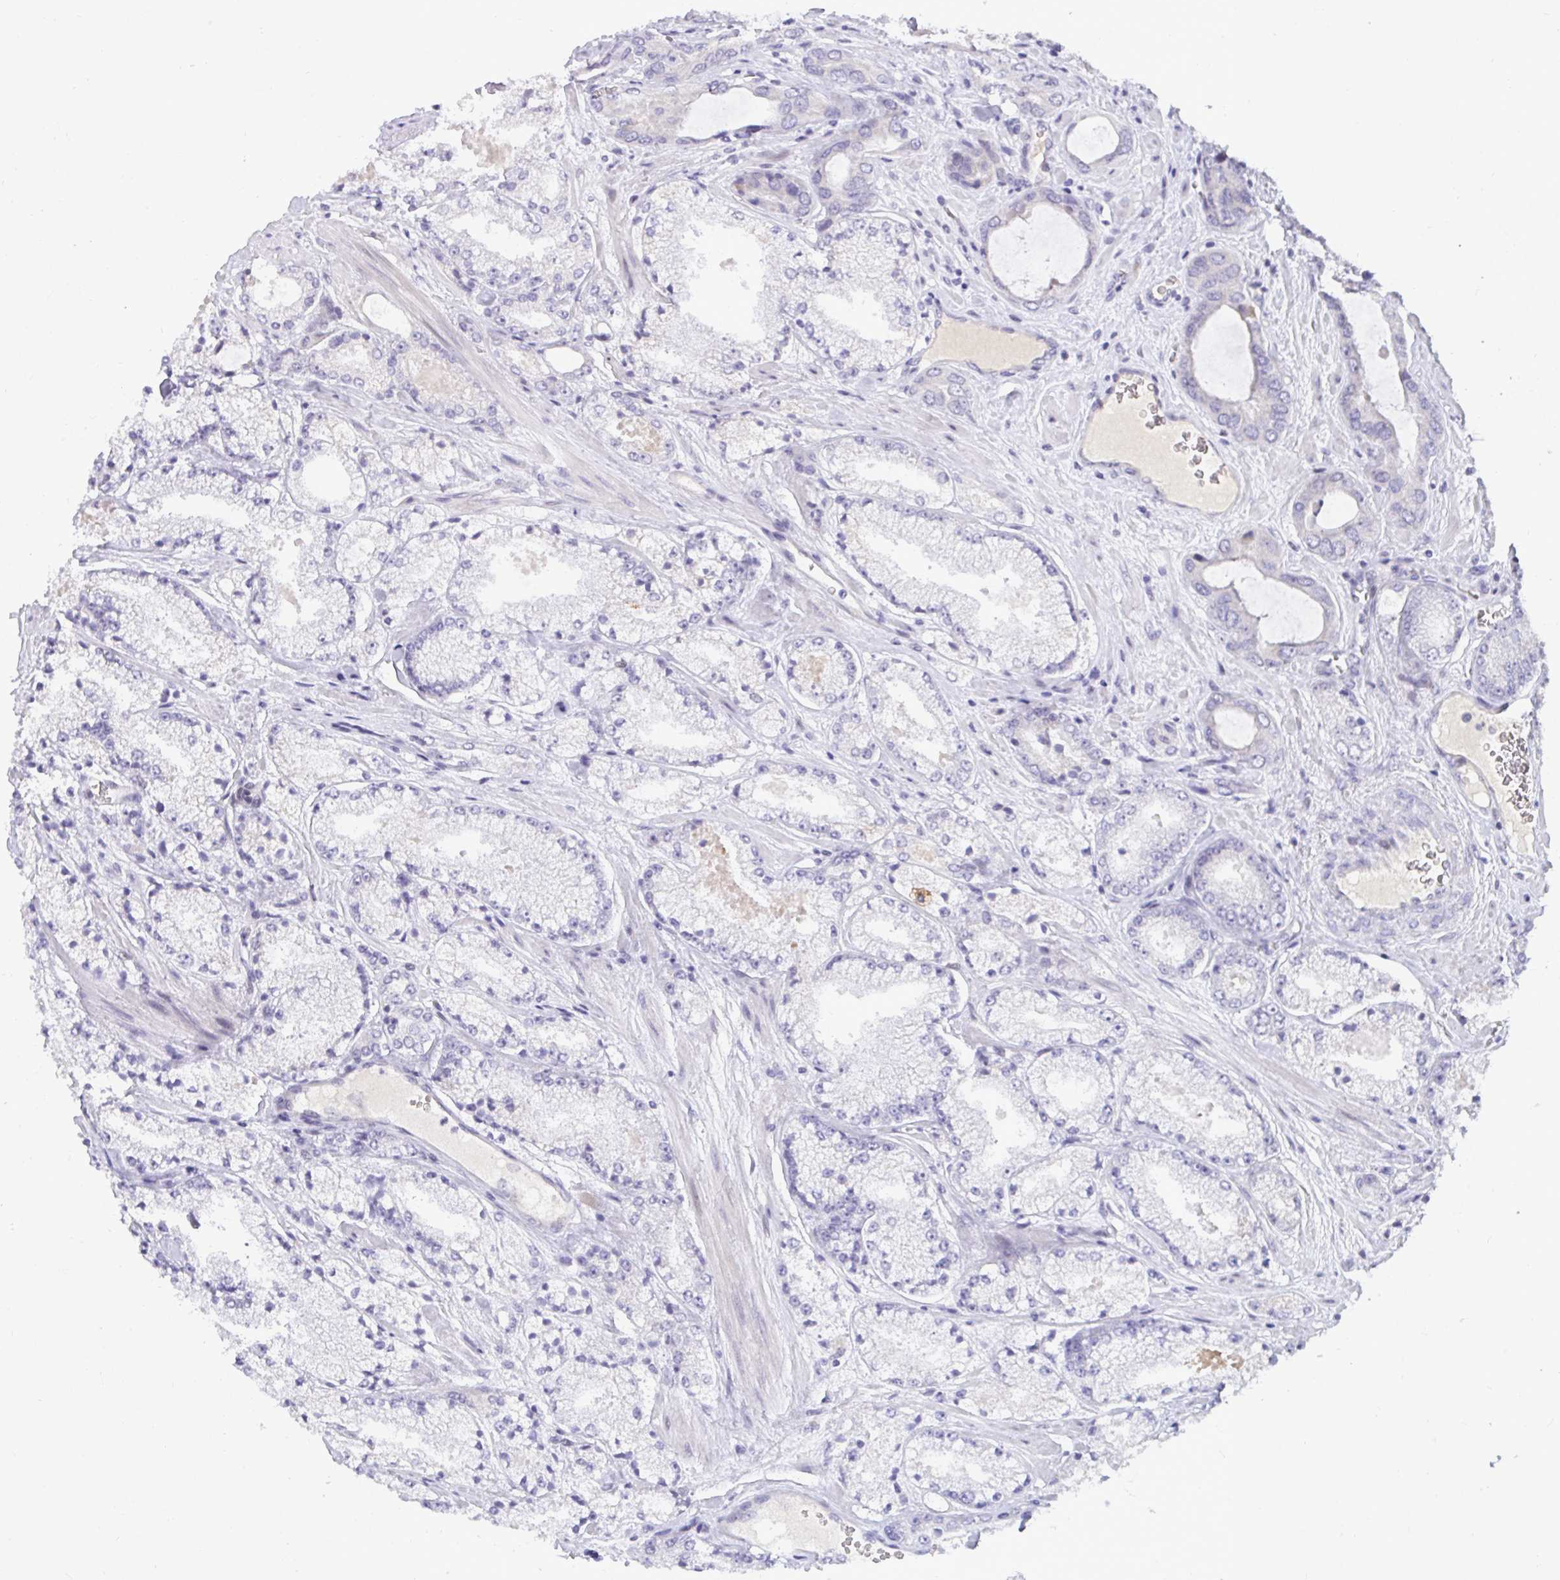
{"staining": {"intensity": "negative", "quantity": "none", "location": "none"}, "tissue": "prostate cancer", "cell_type": "Tumor cells", "image_type": "cancer", "snomed": [{"axis": "morphology", "description": "Adenocarcinoma, High grade"}, {"axis": "topography", "description": "Prostate"}], "caption": "The micrograph displays no staining of tumor cells in prostate cancer.", "gene": "EPOP", "patient": {"sex": "male", "age": 63}}